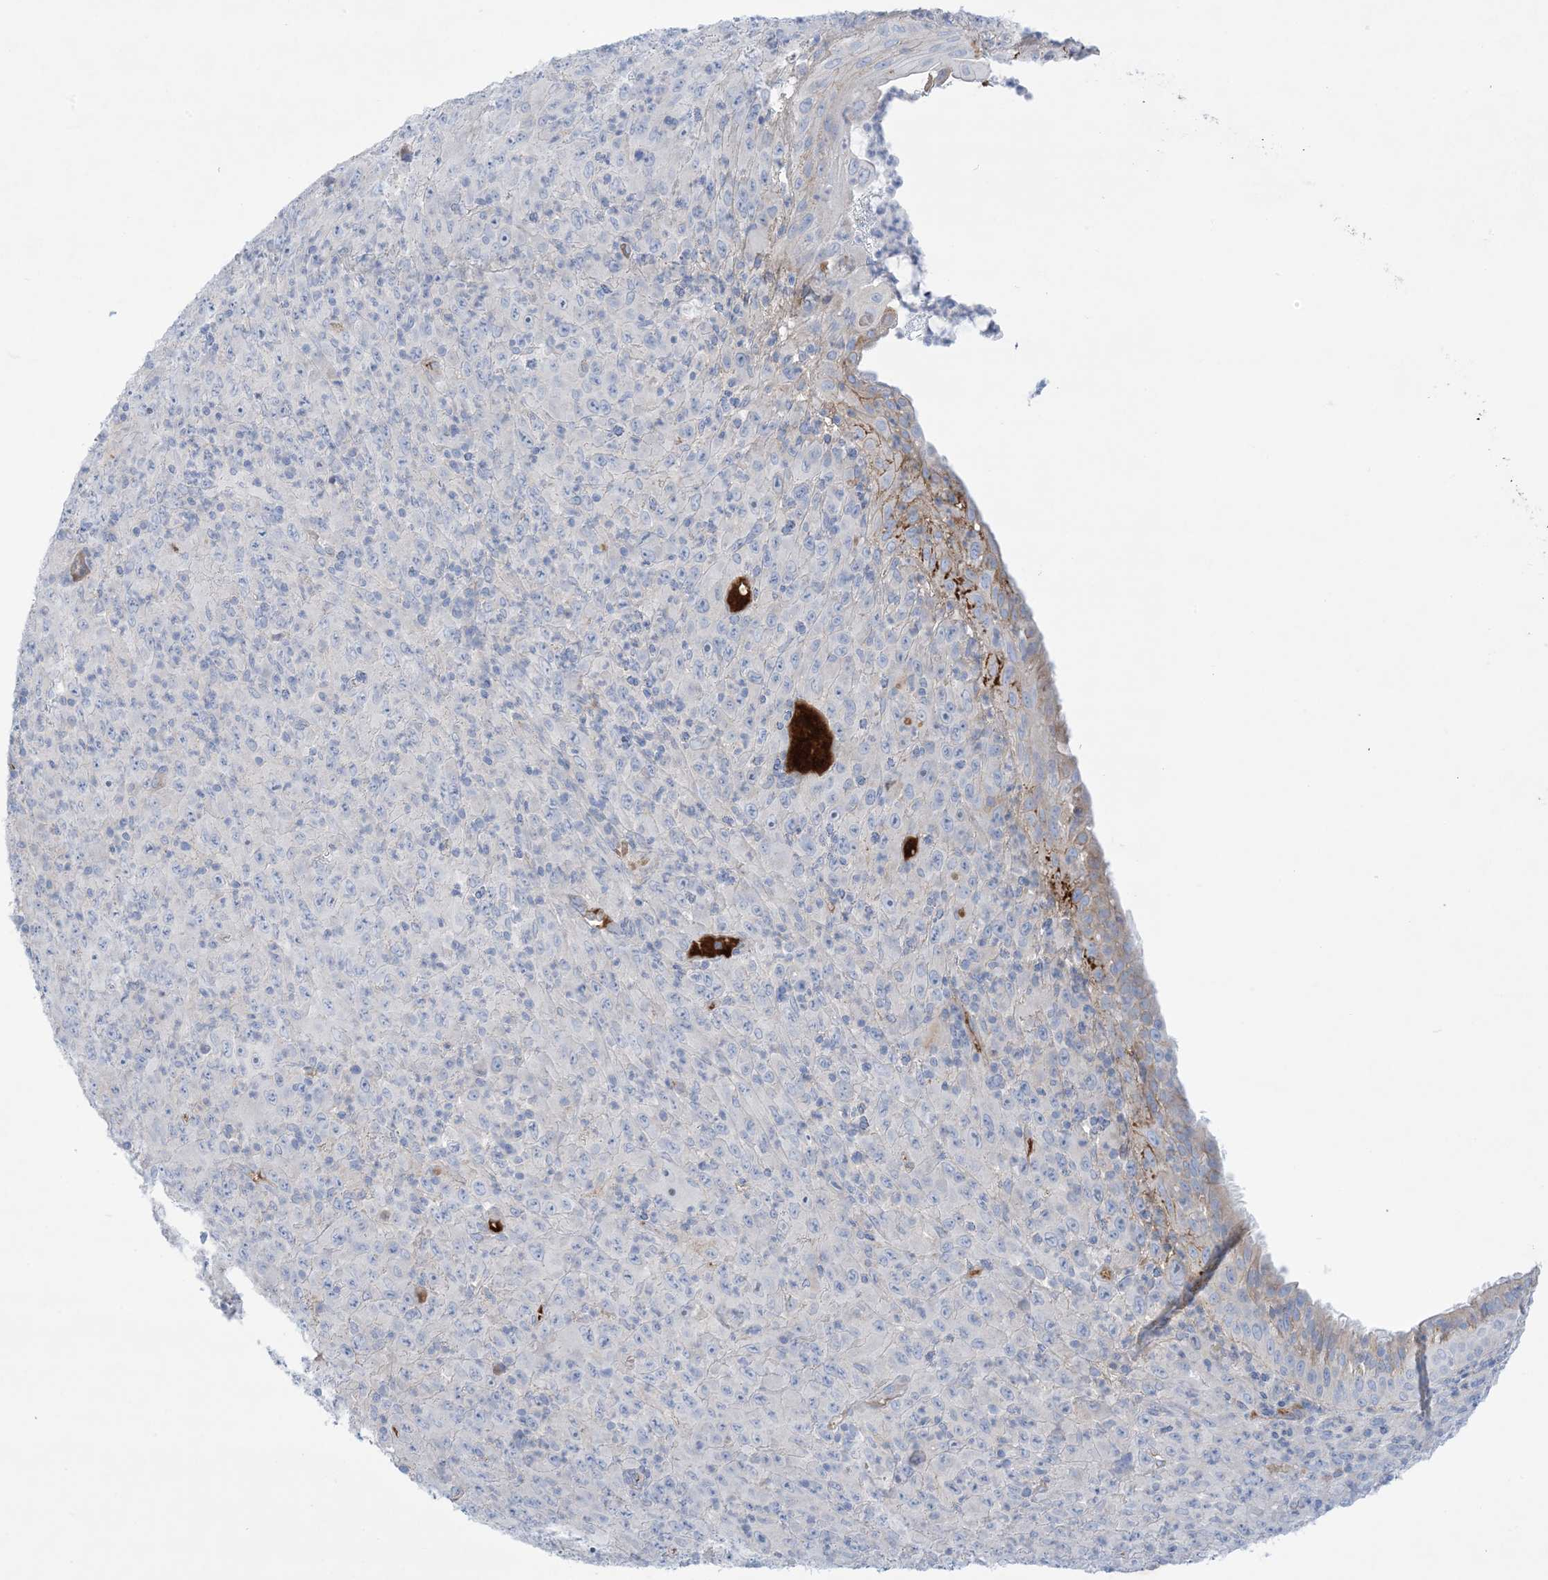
{"staining": {"intensity": "negative", "quantity": "none", "location": "none"}, "tissue": "melanoma", "cell_type": "Tumor cells", "image_type": "cancer", "snomed": [{"axis": "morphology", "description": "Malignant melanoma, Metastatic site"}, {"axis": "topography", "description": "Skin"}], "caption": "Tumor cells are negative for protein expression in human melanoma. (DAB IHC, high magnification).", "gene": "ATP11C", "patient": {"sex": "female", "age": 56}}